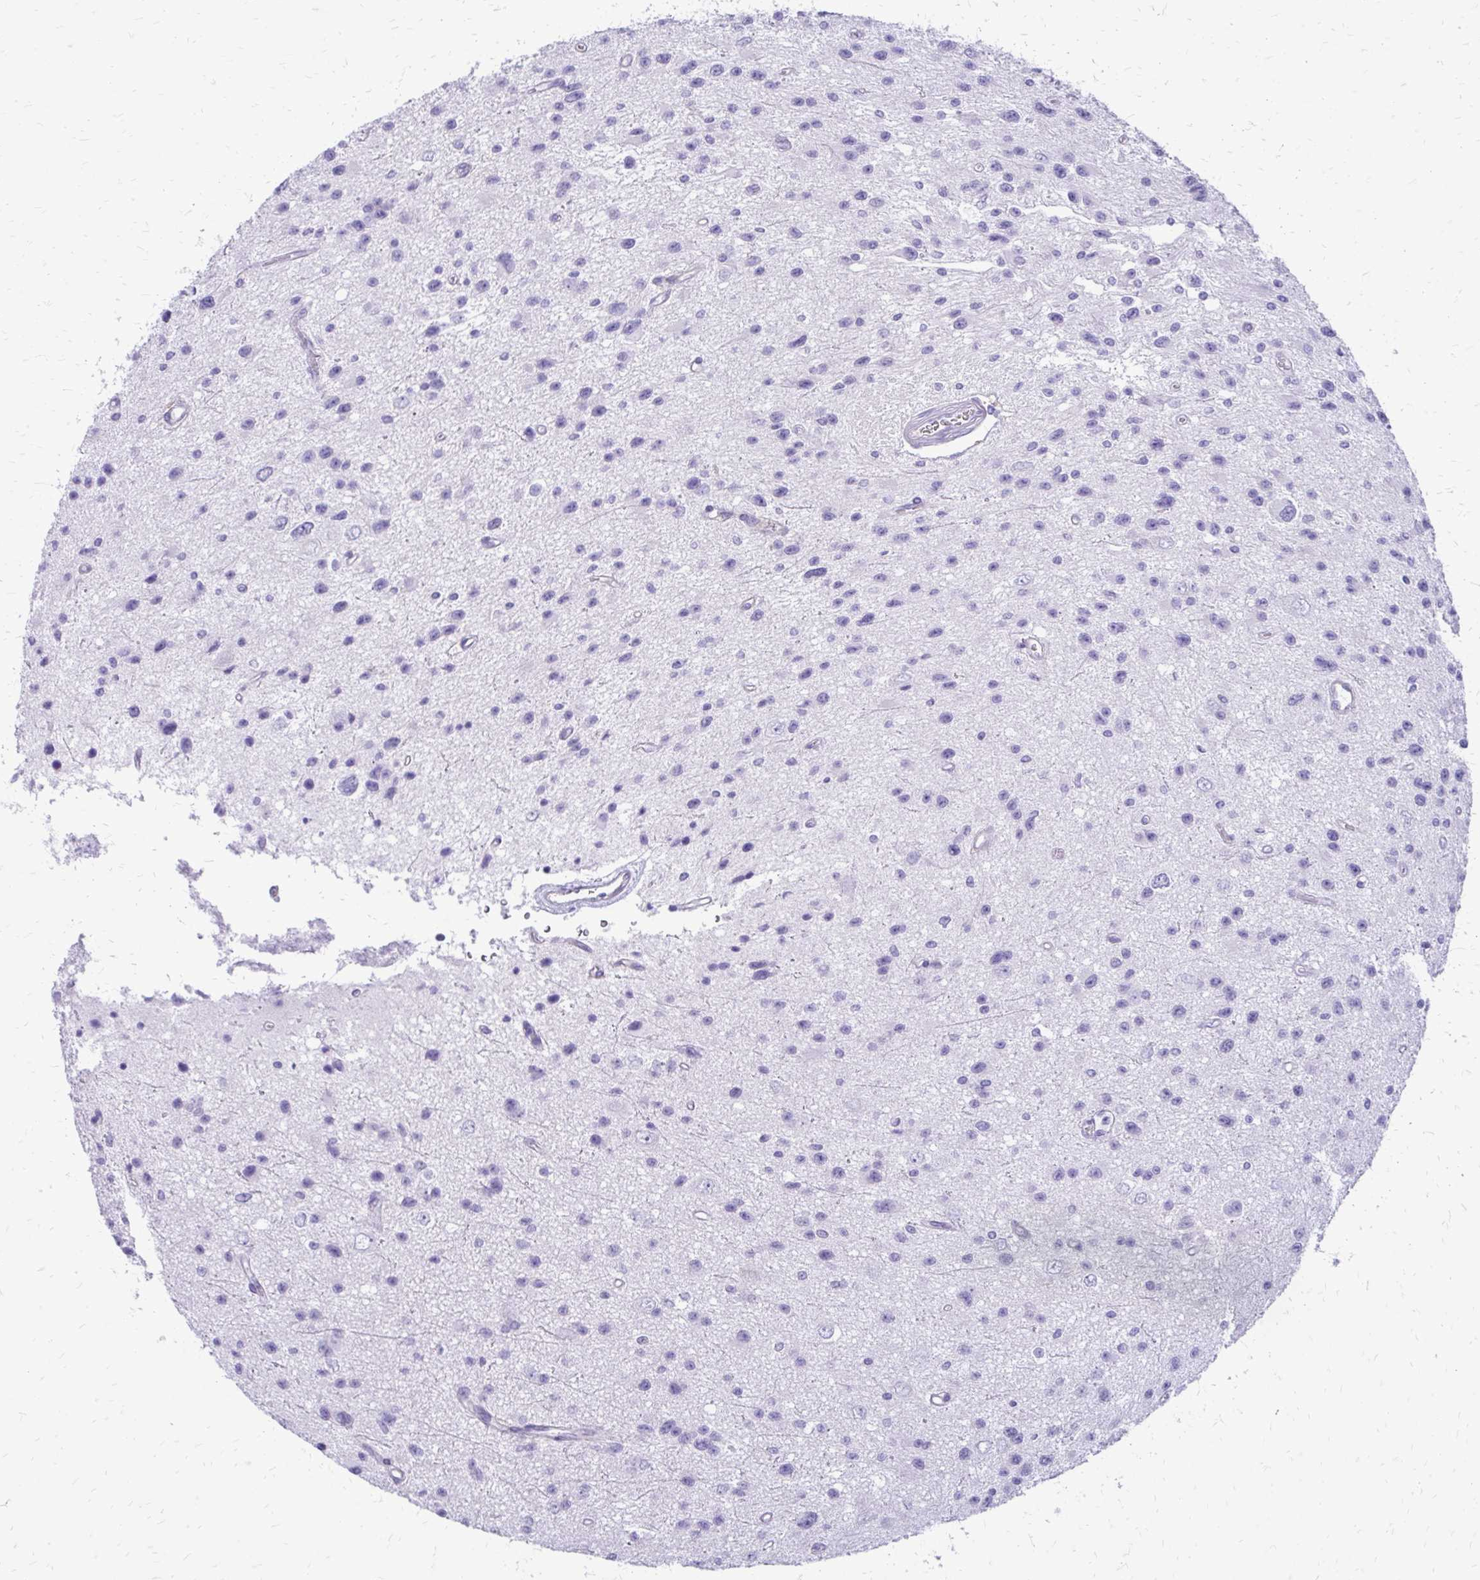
{"staining": {"intensity": "negative", "quantity": "none", "location": "none"}, "tissue": "glioma", "cell_type": "Tumor cells", "image_type": "cancer", "snomed": [{"axis": "morphology", "description": "Glioma, malignant, Low grade"}, {"axis": "topography", "description": "Brain"}], "caption": "This micrograph is of low-grade glioma (malignant) stained with immunohistochemistry to label a protein in brown with the nuclei are counter-stained blue. There is no positivity in tumor cells. (IHC, brightfield microscopy, high magnification).", "gene": "SIGLEC11", "patient": {"sex": "male", "age": 43}}